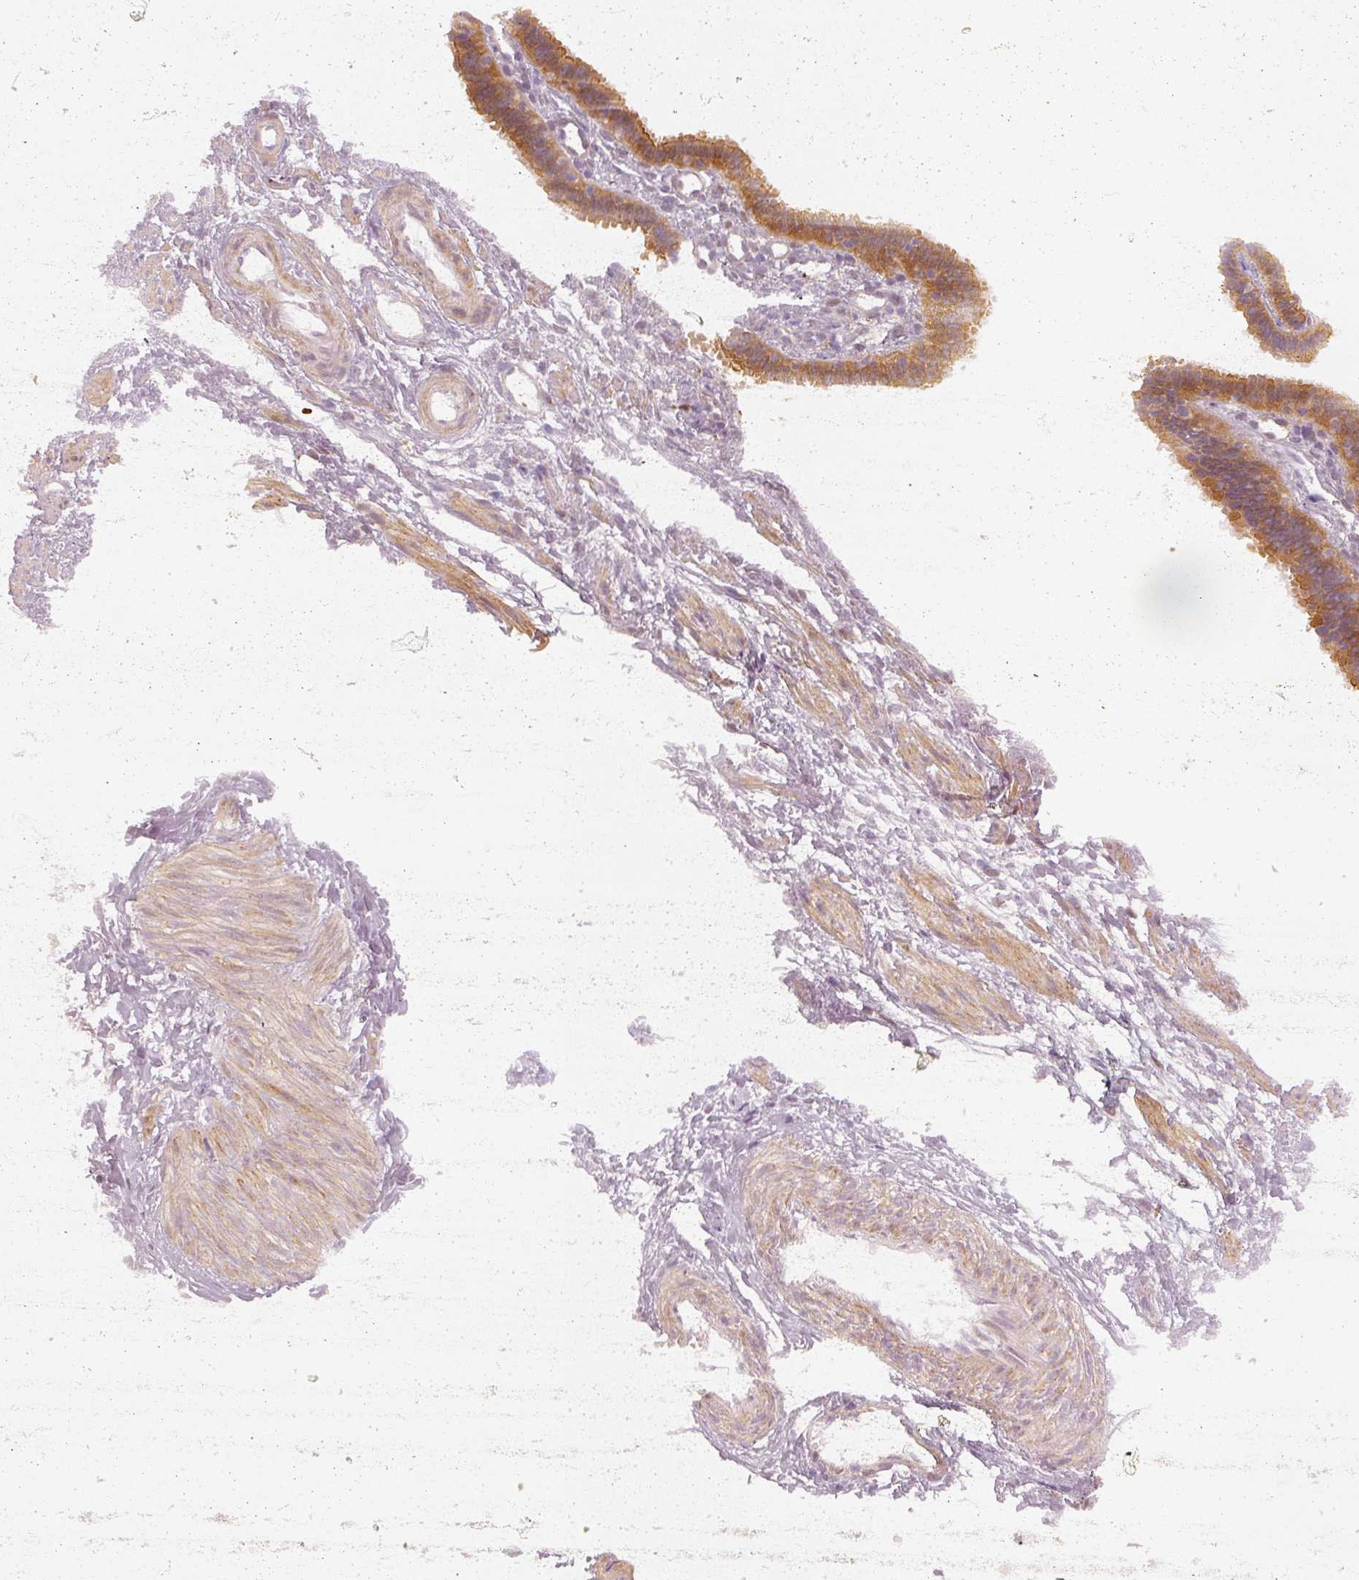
{"staining": {"intensity": "moderate", "quantity": "25%-75%", "location": "cytoplasmic/membranous"}, "tissue": "fallopian tube", "cell_type": "Glandular cells", "image_type": "normal", "snomed": [{"axis": "morphology", "description": "Normal tissue, NOS"}, {"axis": "topography", "description": "Fallopian tube"}], "caption": "A photomicrograph of human fallopian tube stained for a protein displays moderate cytoplasmic/membranous brown staining in glandular cells. (DAB IHC with brightfield microscopy, high magnification).", "gene": "DAPP1", "patient": {"sex": "female", "age": 37}}